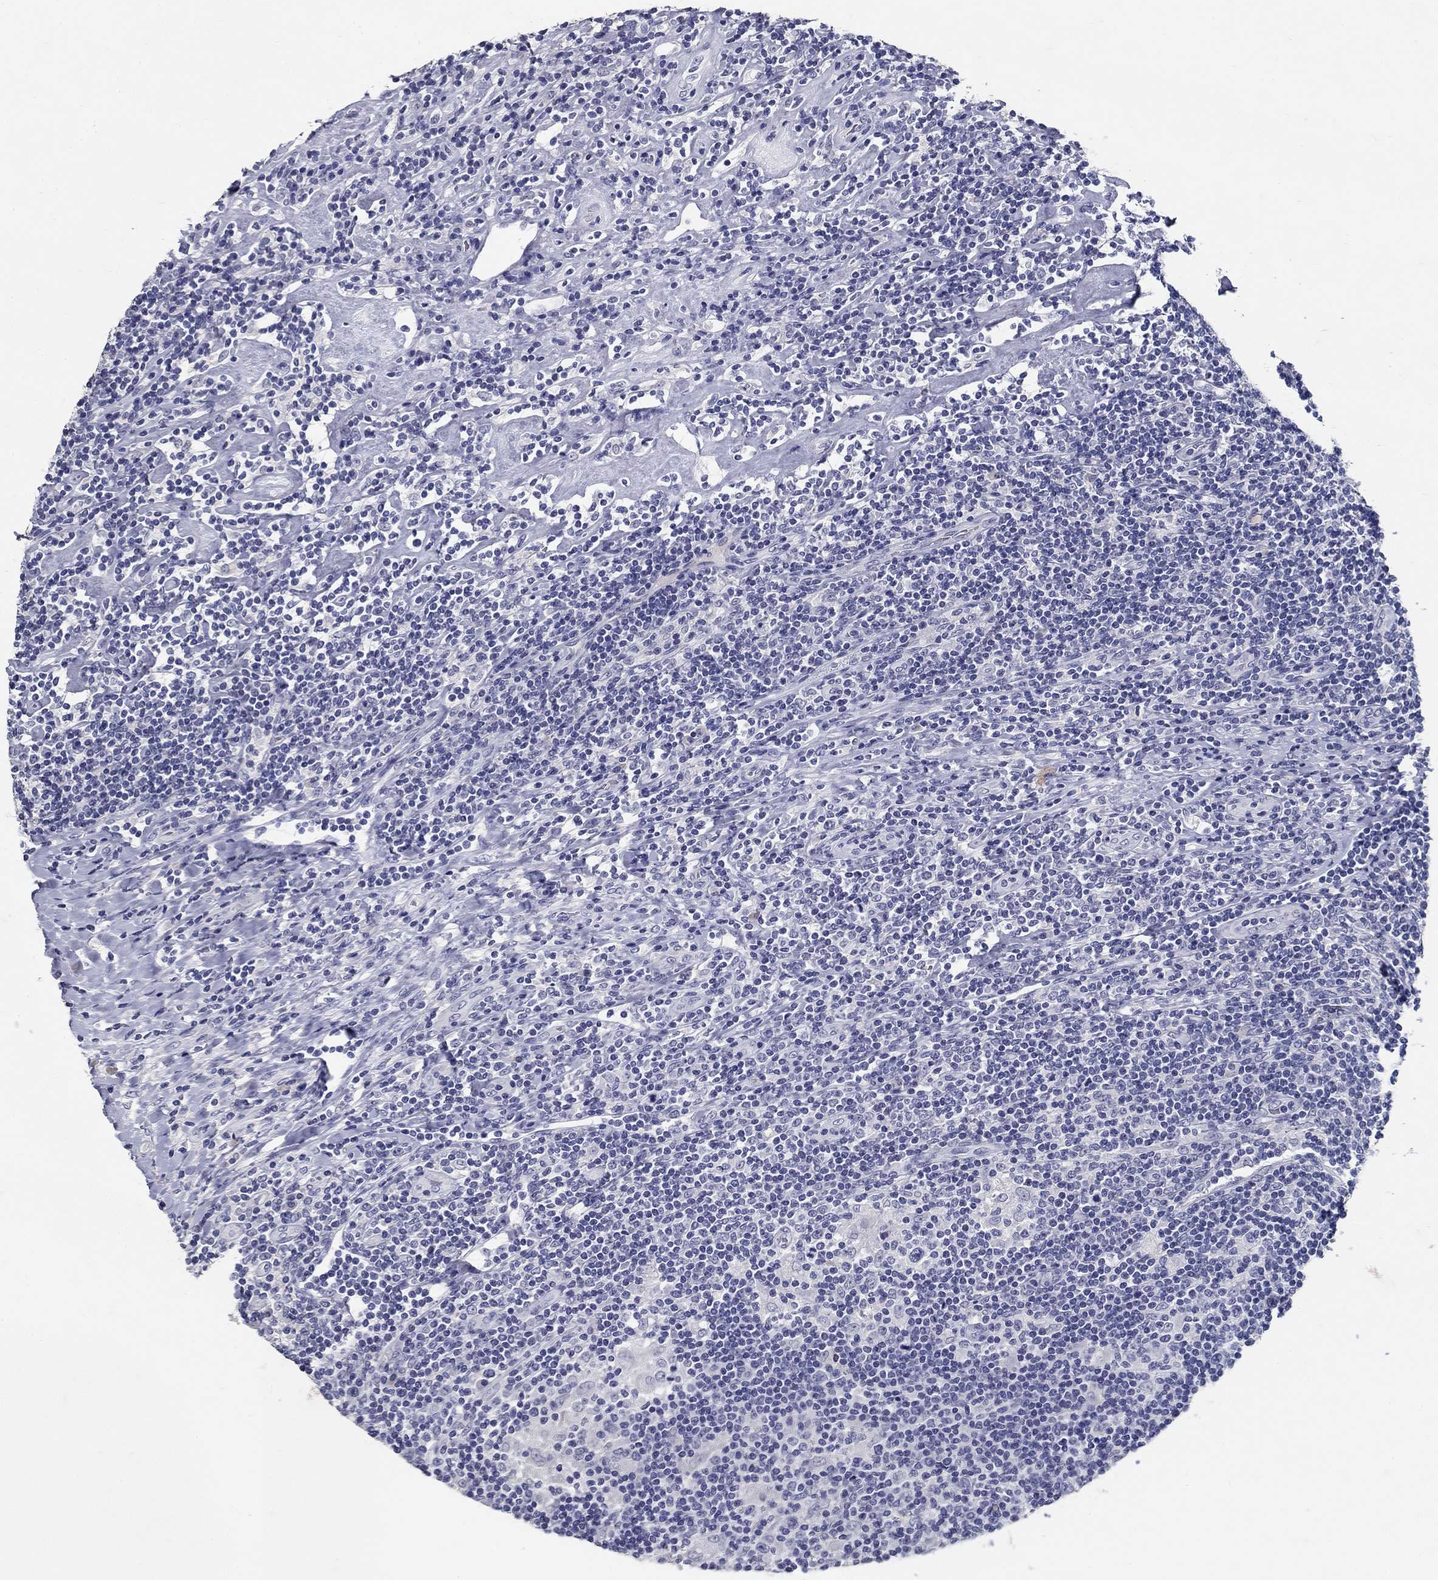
{"staining": {"intensity": "negative", "quantity": "none", "location": "none"}, "tissue": "lymphoma", "cell_type": "Tumor cells", "image_type": "cancer", "snomed": [{"axis": "morphology", "description": "Hodgkin's disease, NOS"}, {"axis": "topography", "description": "Lymph node"}], "caption": "Immunohistochemistry (IHC) of lymphoma shows no expression in tumor cells.", "gene": "POMC", "patient": {"sex": "male", "age": 40}}